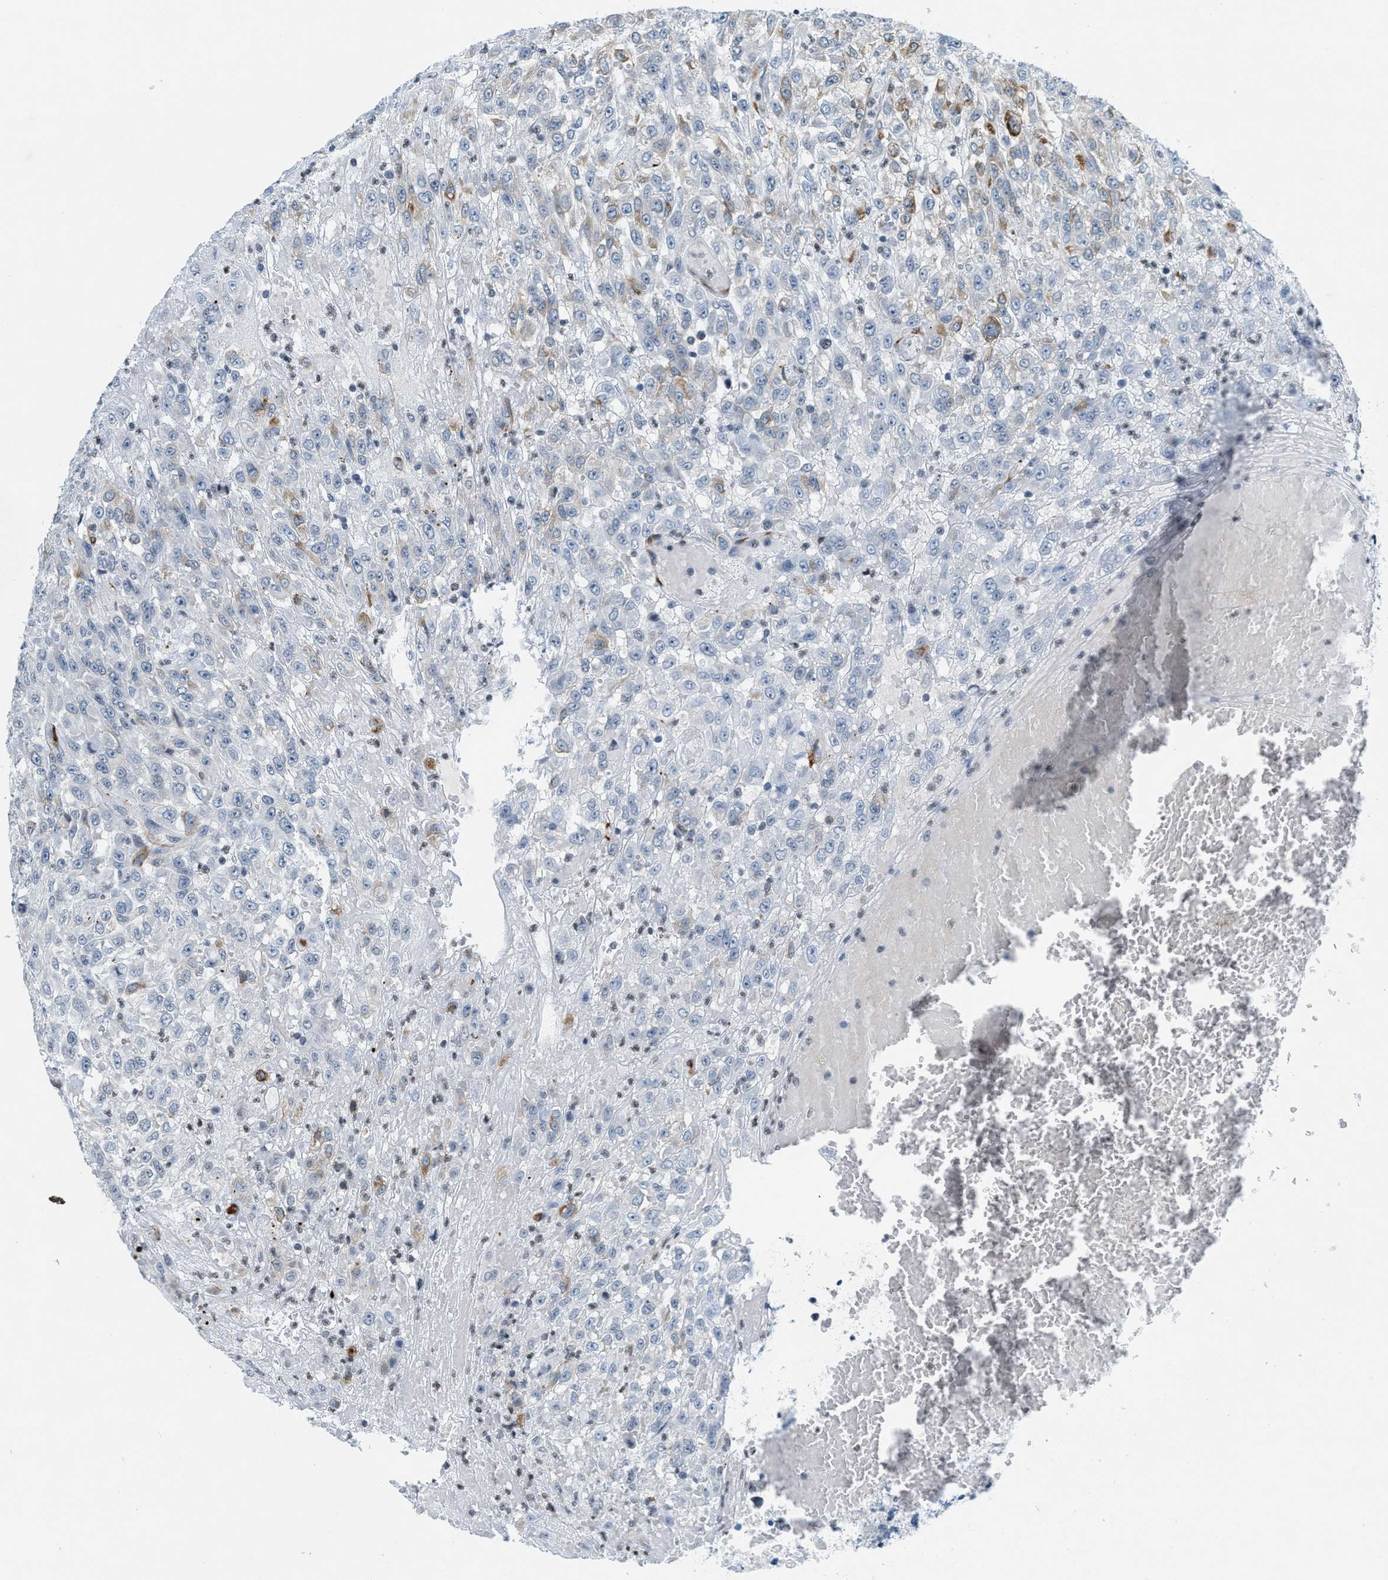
{"staining": {"intensity": "moderate", "quantity": "25%-75%", "location": "cytoplasmic/membranous"}, "tissue": "urothelial cancer", "cell_type": "Tumor cells", "image_type": "cancer", "snomed": [{"axis": "morphology", "description": "Urothelial carcinoma, High grade"}, {"axis": "topography", "description": "Urinary bladder"}], "caption": "Brown immunohistochemical staining in urothelial cancer demonstrates moderate cytoplasmic/membranous expression in about 25%-75% of tumor cells.", "gene": "UVRAG", "patient": {"sex": "male", "age": 46}}